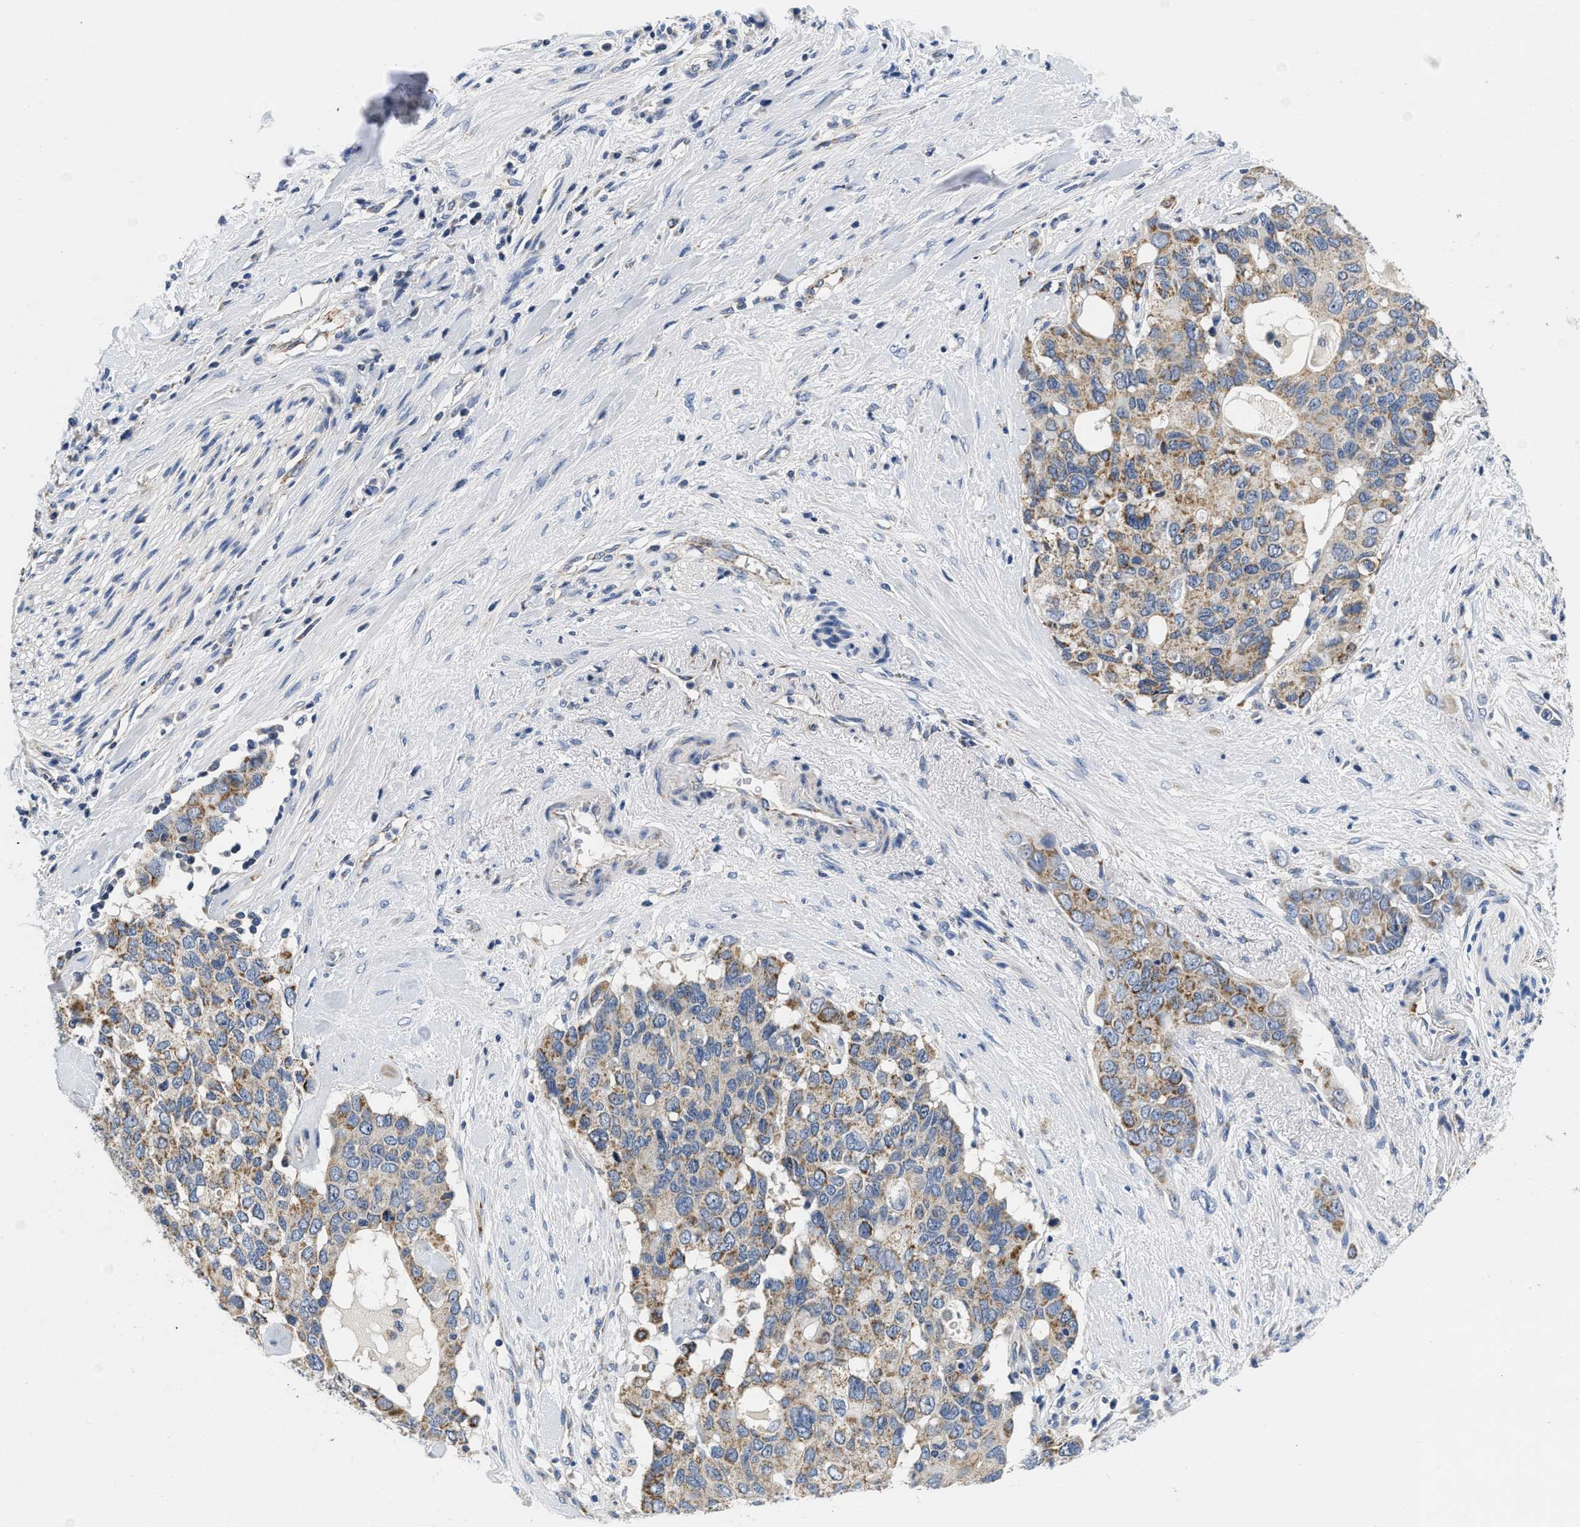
{"staining": {"intensity": "moderate", "quantity": ">75%", "location": "cytoplasmic/membranous"}, "tissue": "pancreatic cancer", "cell_type": "Tumor cells", "image_type": "cancer", "snomed": [{"axis": "morphology", "description": "Adenocarcinoma, NOS"}, {"axis": "topography", "description": "Pancreas"}], "caption": "Adenocarcinoma (pancreatic) tissue reveals moderate cytoplasmic/membranous expression in approximately >75% of tumor cells (DAB IHC with brightfield microscopy, high magnification).", "gene": "PDP1", "patient": {"sex": "female", "age": 56}}